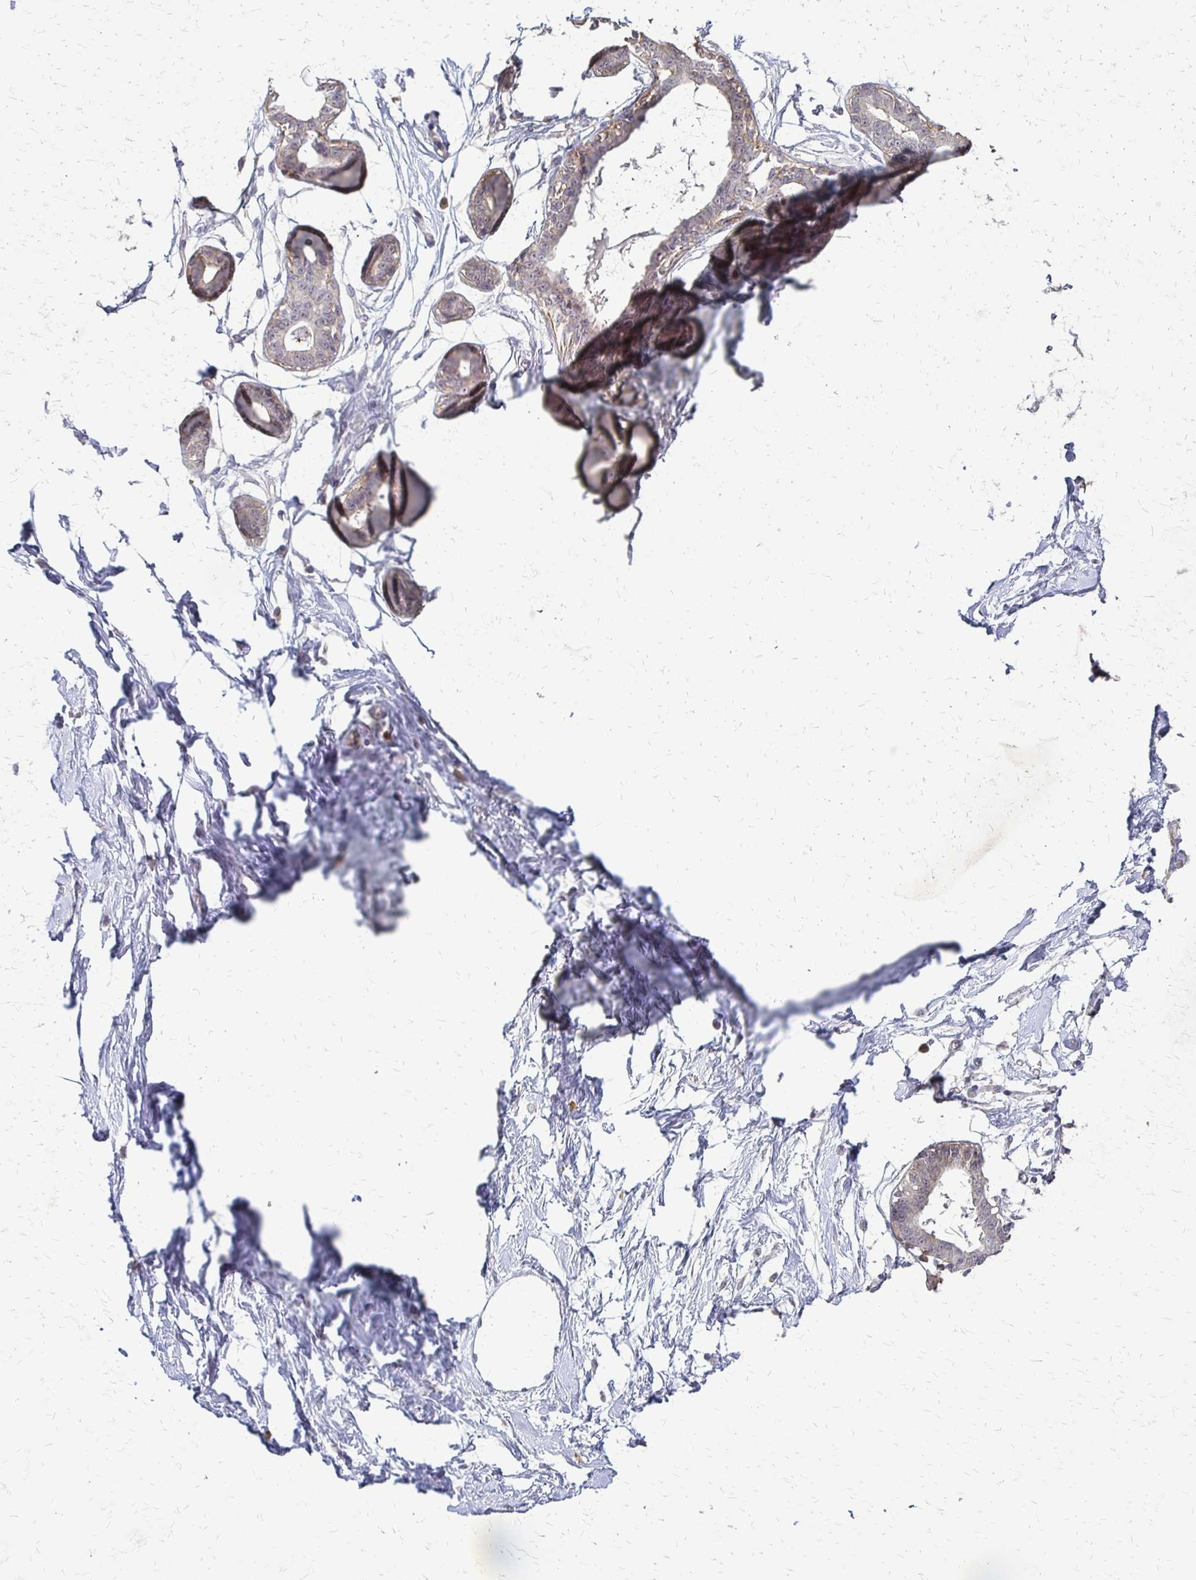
{"staining": {"intensity": "negative", "quantity": "none", "location": "none"}, "tissue": "breast", "cell_type": "Adipocytes", "image_type": "normal", "snomed": [{"axis": "morphology", "description": "Normal tissue, NOS"}, {"axis": "topography", "description": "Breast"}], "caption": "High power microscopy photomicrograph of an immunohistochemistry micrograph of unremarkable breast, revealing no significant expression in adipocytes.", "gene": "SLC9A9", "patient": {"sex": "female", "age": 45}}